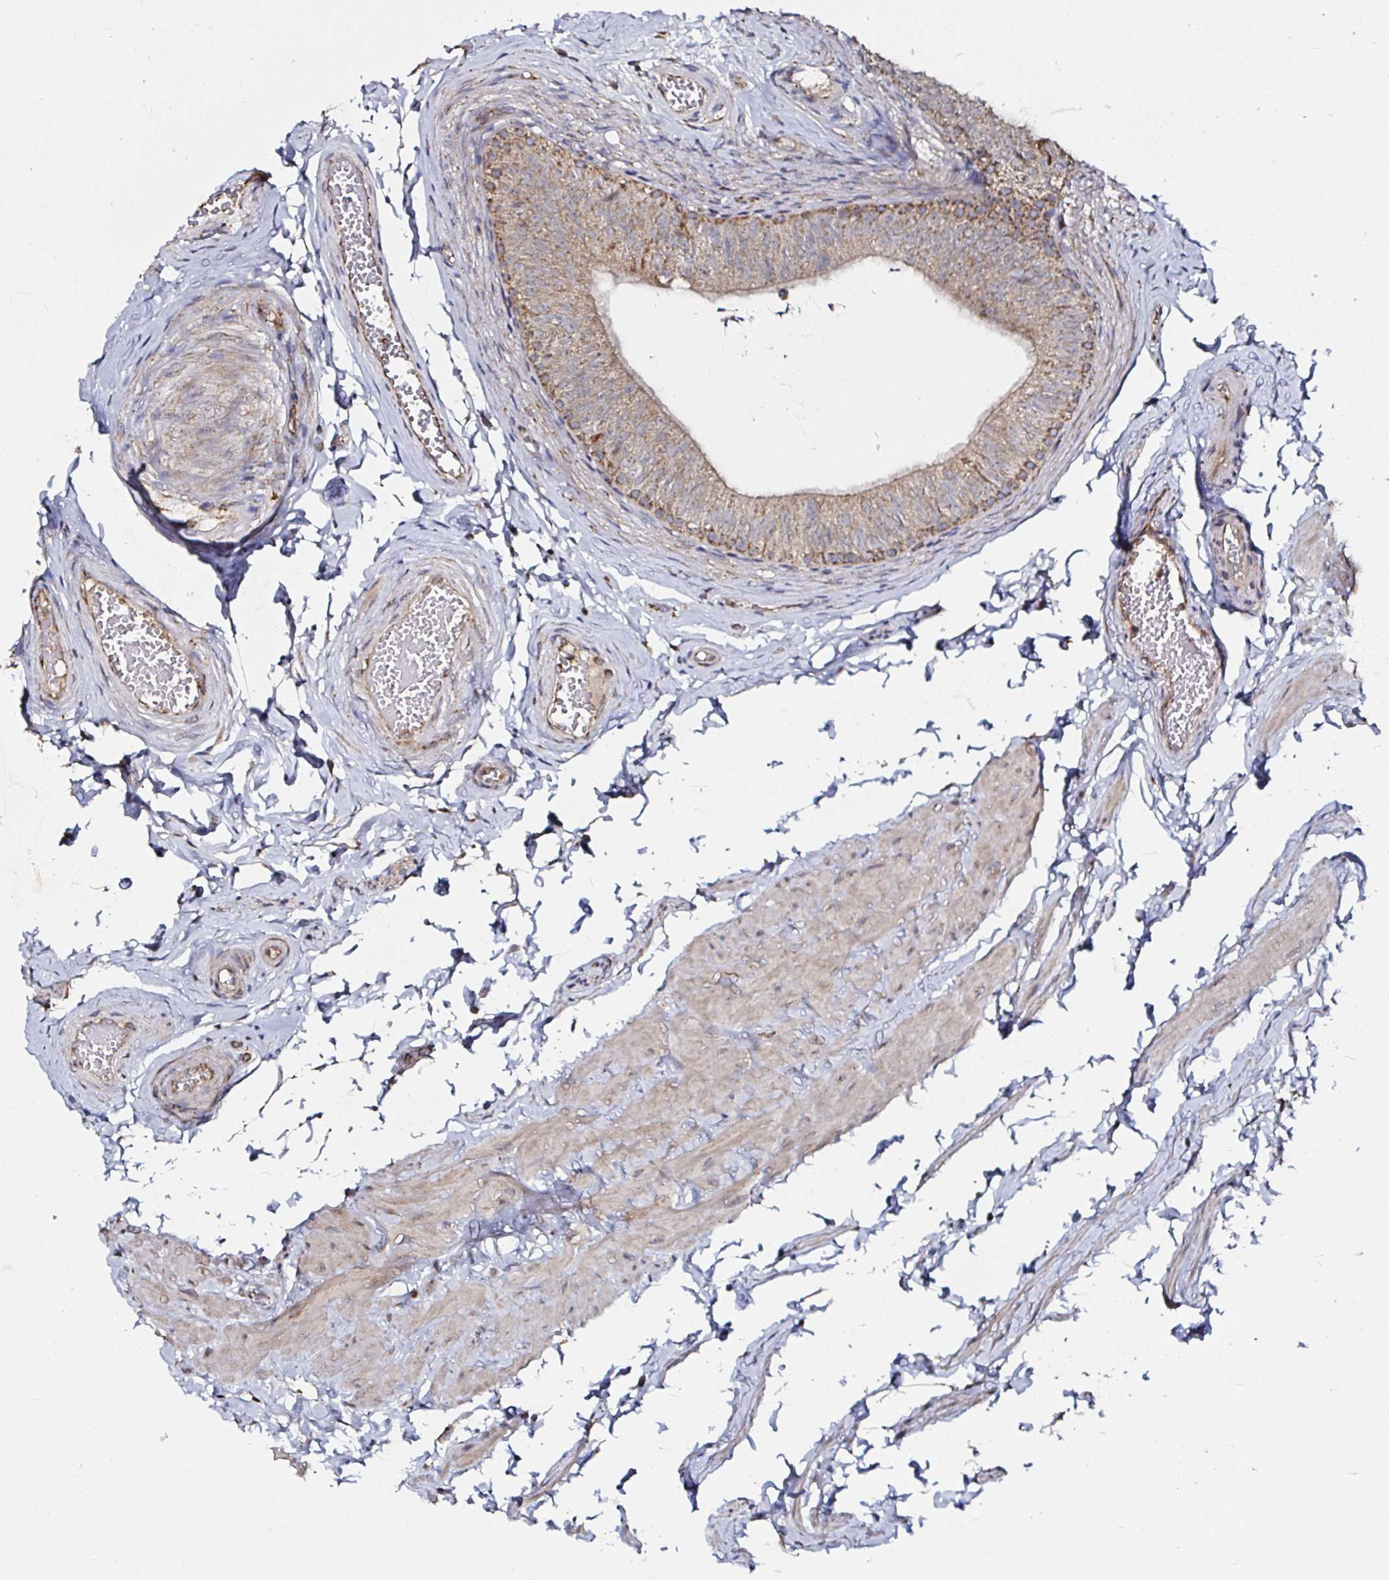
{"staining": {"intensity": "moderate", "quantity": ">75%", "location": "cytoplasmic/membranous"}, "tissue": "epididymis", "cell_type": "Glandular cells", "image_type": "normal", "snomed": [{"axis": "morphology", "description": "Normal tissue, NOS"}, {"axis": "topography", "description": "Epididymis, spermatic cord, NOS"}, {"axis": "topography", "description": "Epididymis"}, {"axis": "topography", "description": "Peripheral nerve tissue"}], "caption": "Approximately >75% of glandular cells in unremarkable epididymis demonstrate moderate cytoplasmic/membranous protein expression as visualized by brown immunohistochemical staining.", "gene": "ATAD3A", "patient": {"sex": "male", "age": 29}}